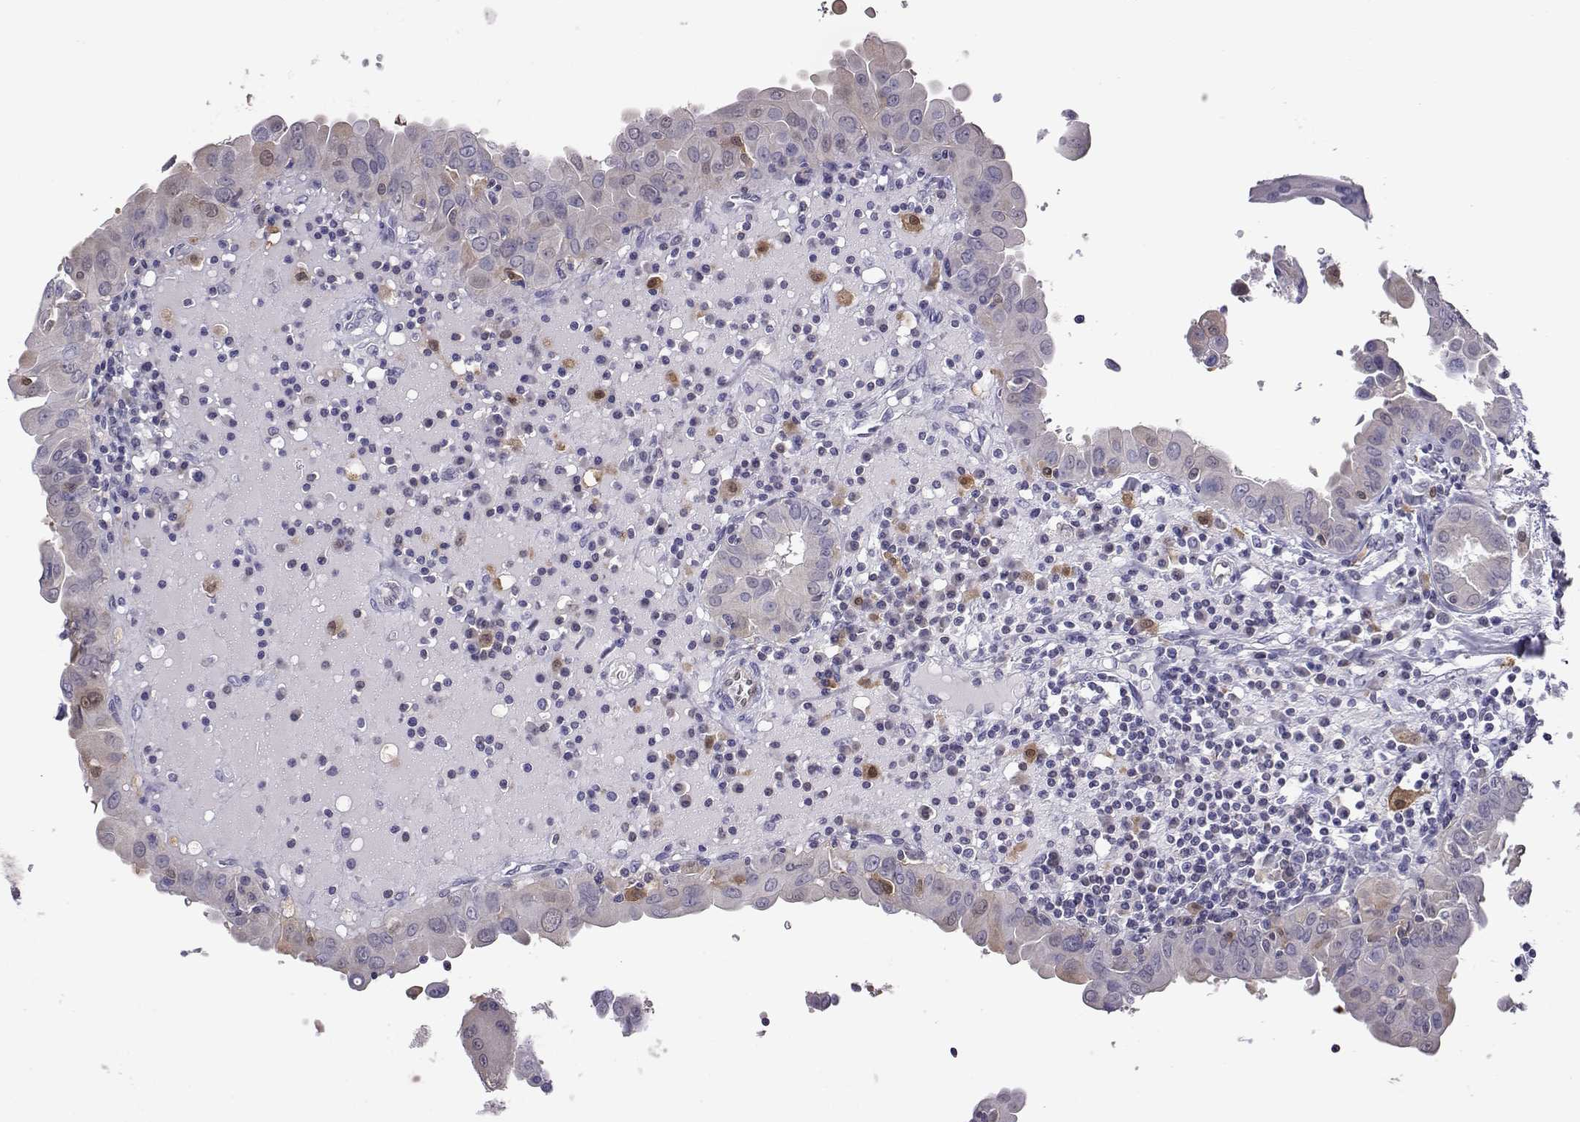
{"staining": {"intensity": "negative", "quantity": "none", "location": "none"}, "tissue": "thyroid cancer", "cell_type": "Tumor cells", "image_type": "cancer", "snomed": [{"axis": "morphology", "description": "Papillary adenocarcinoma, NOS"}, {"axis": "topography", "description": "Thyroid gland"}], "caption": "Protein analysis of thyroid cancer (papillary adenocarcinoma) exhibits no significant expression in tumor cells. (DAB (3,3'-diaminobenzidine) immunohistochemistry (IHC) visualized using brightfield microscopy, high magnification).", "gene": "AKR1B1", "patient": {"sex": "female", "age": 37}}